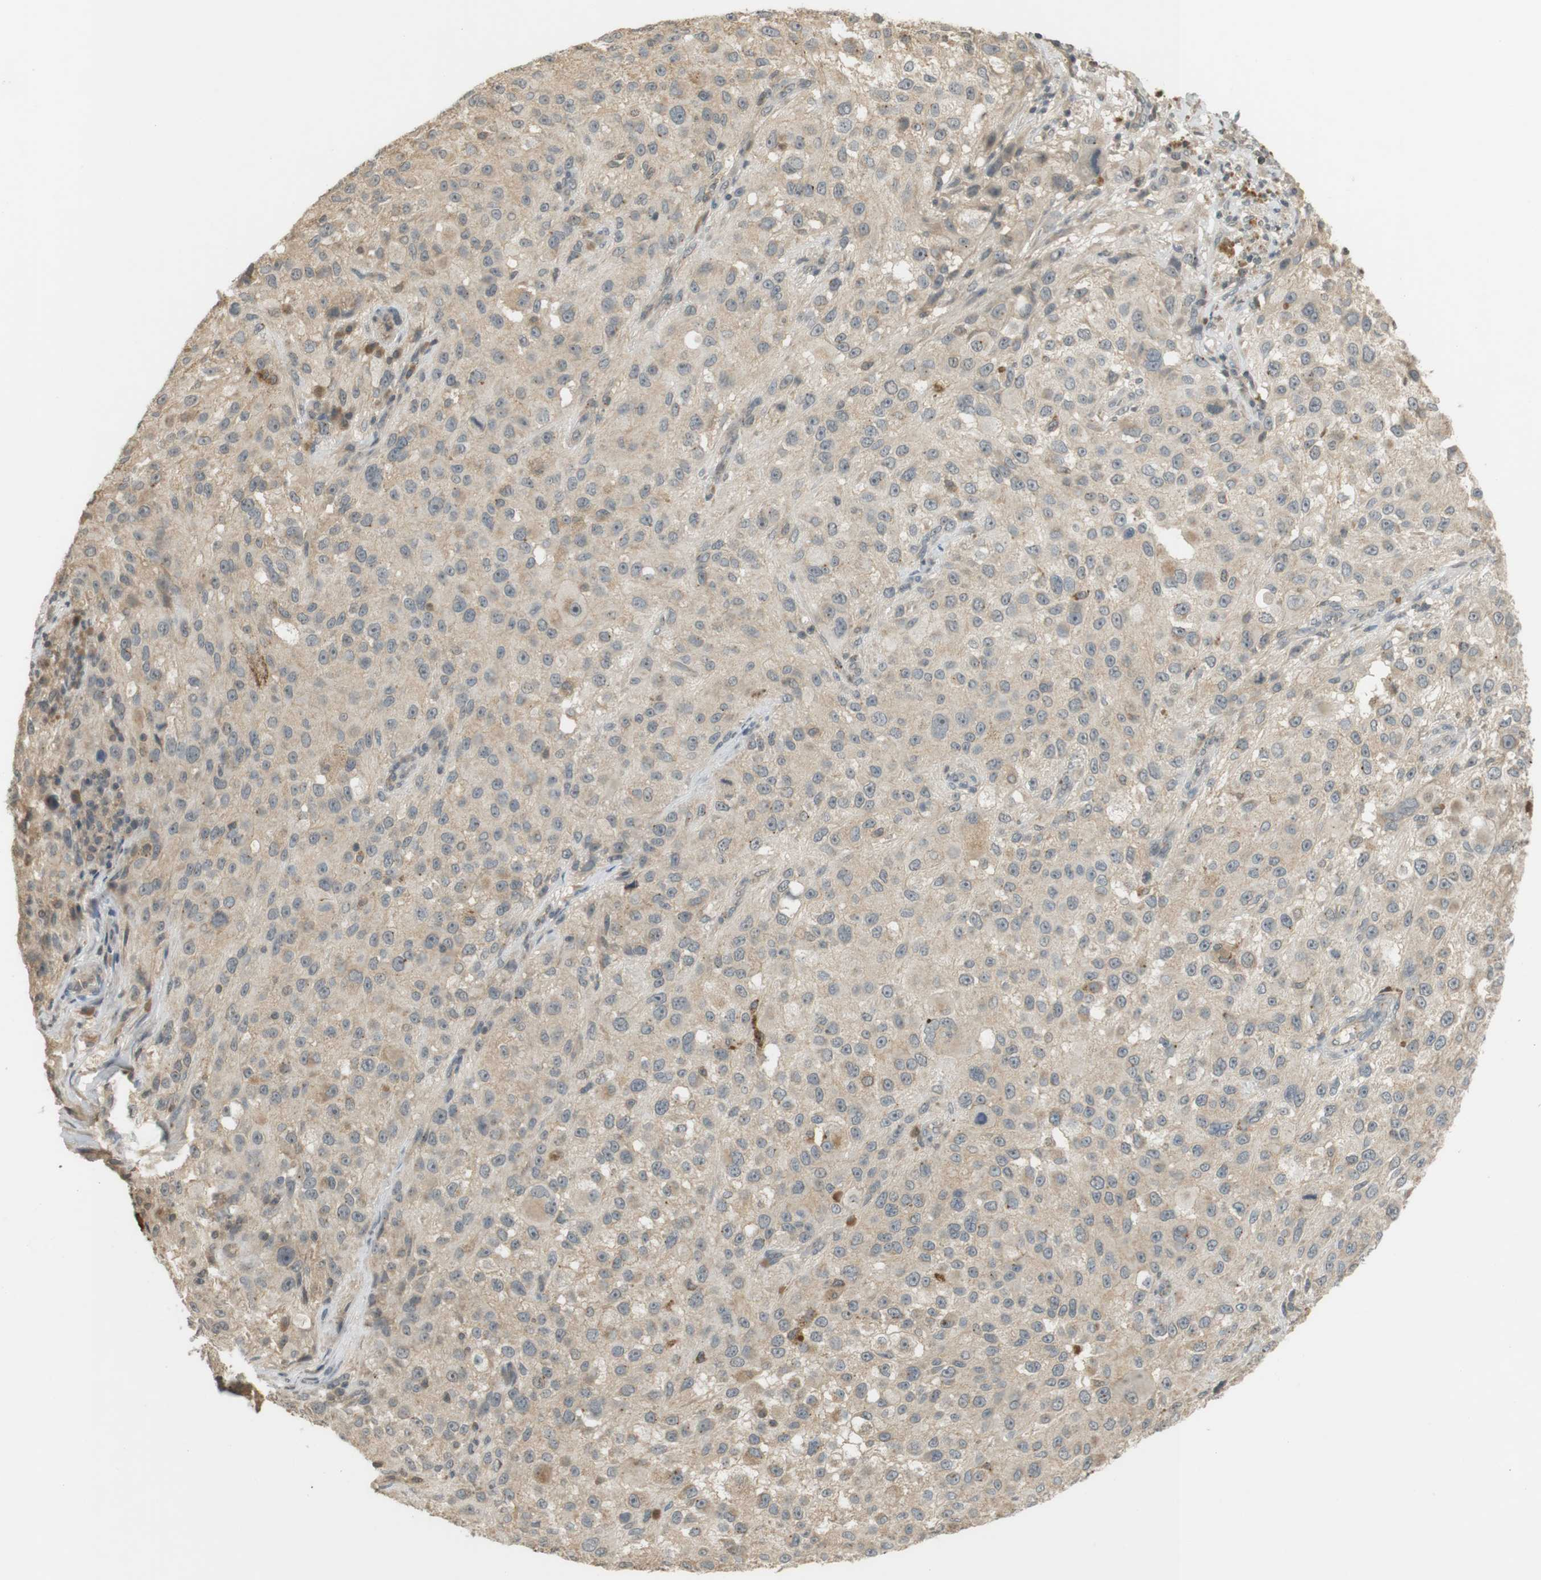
{"staining": {"intensity": "weak", "quantity": ">75%", "location": "cytoplasmic/membranous"}, "tissue": "melanoma", "cell_type": "Tumor cells", "image_type": "cancer", "snomed": [{"axis": "morphology", "description": "Necrosis, NOS"}, {"axis": "morphology", "description": "Malignant melanoma, NOS"}, {"axis": "topography", "description": "Skin"}], "caption": "Brown immunohistochemical staining in melanoma exhibits weak cytoplasmic/membranous staining in about >75% of tumor cells. (DAB IHC, brown staining for protein, blue staining for nuclei).", "gene": "SRR", "patient": {"sex": "female", "age": 87}}